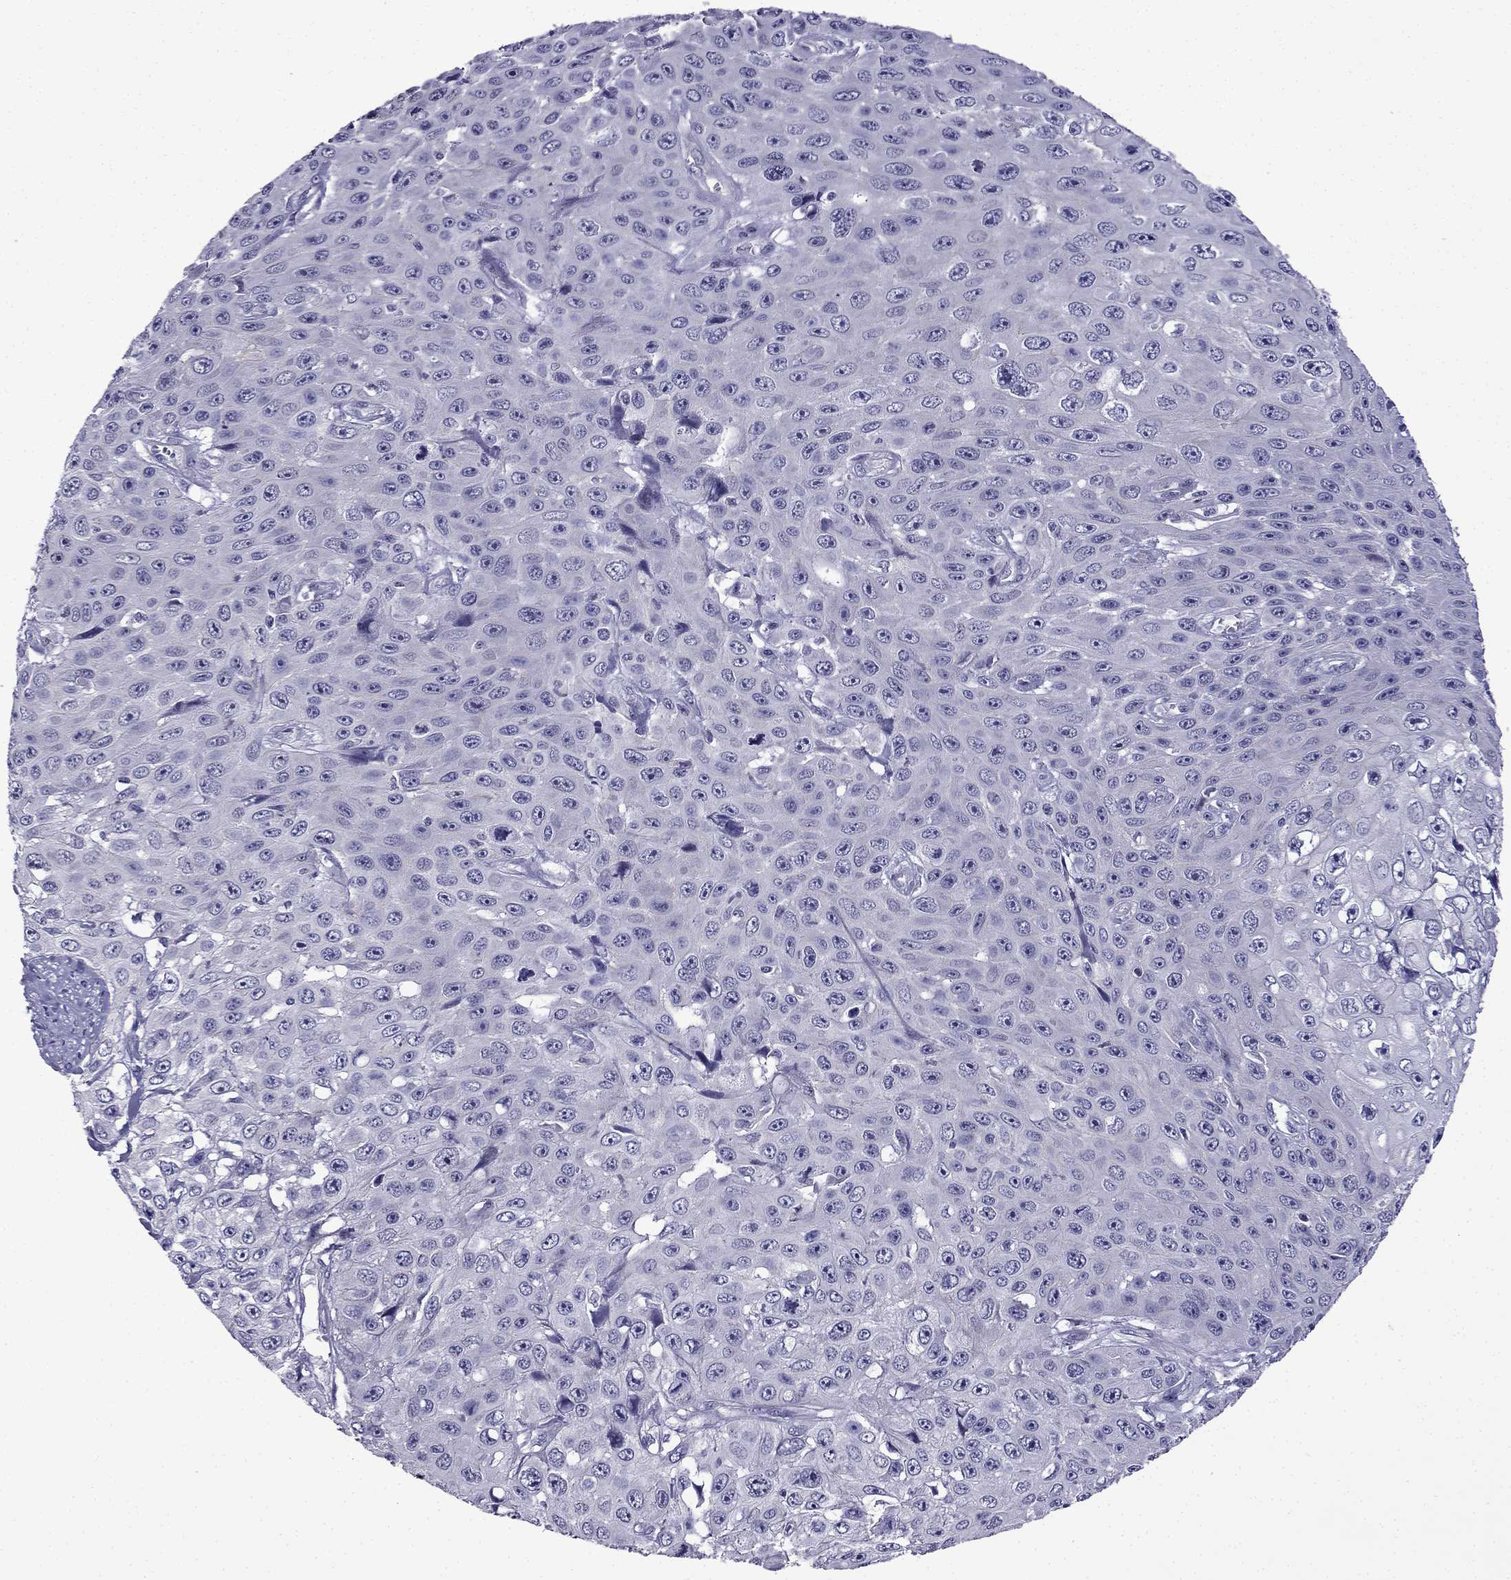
{"staining": {"intensity": "negative", "quantity": "none", "location": "none"}, "tissue": "skin cancer", "cell_type": "Tumor cells", "image_type": "cancer", "snomed": [{"axis": "morphology", "description": "Squamous cell carcinoma, NOS"}, {"axis": "topography", "description": "Skin"}], "caption": "This is an IHC image of skin cancer. There is no expression in tumor cells.", "gene": "POM121L12", "patient": {"sex": "male", "age": 82}}